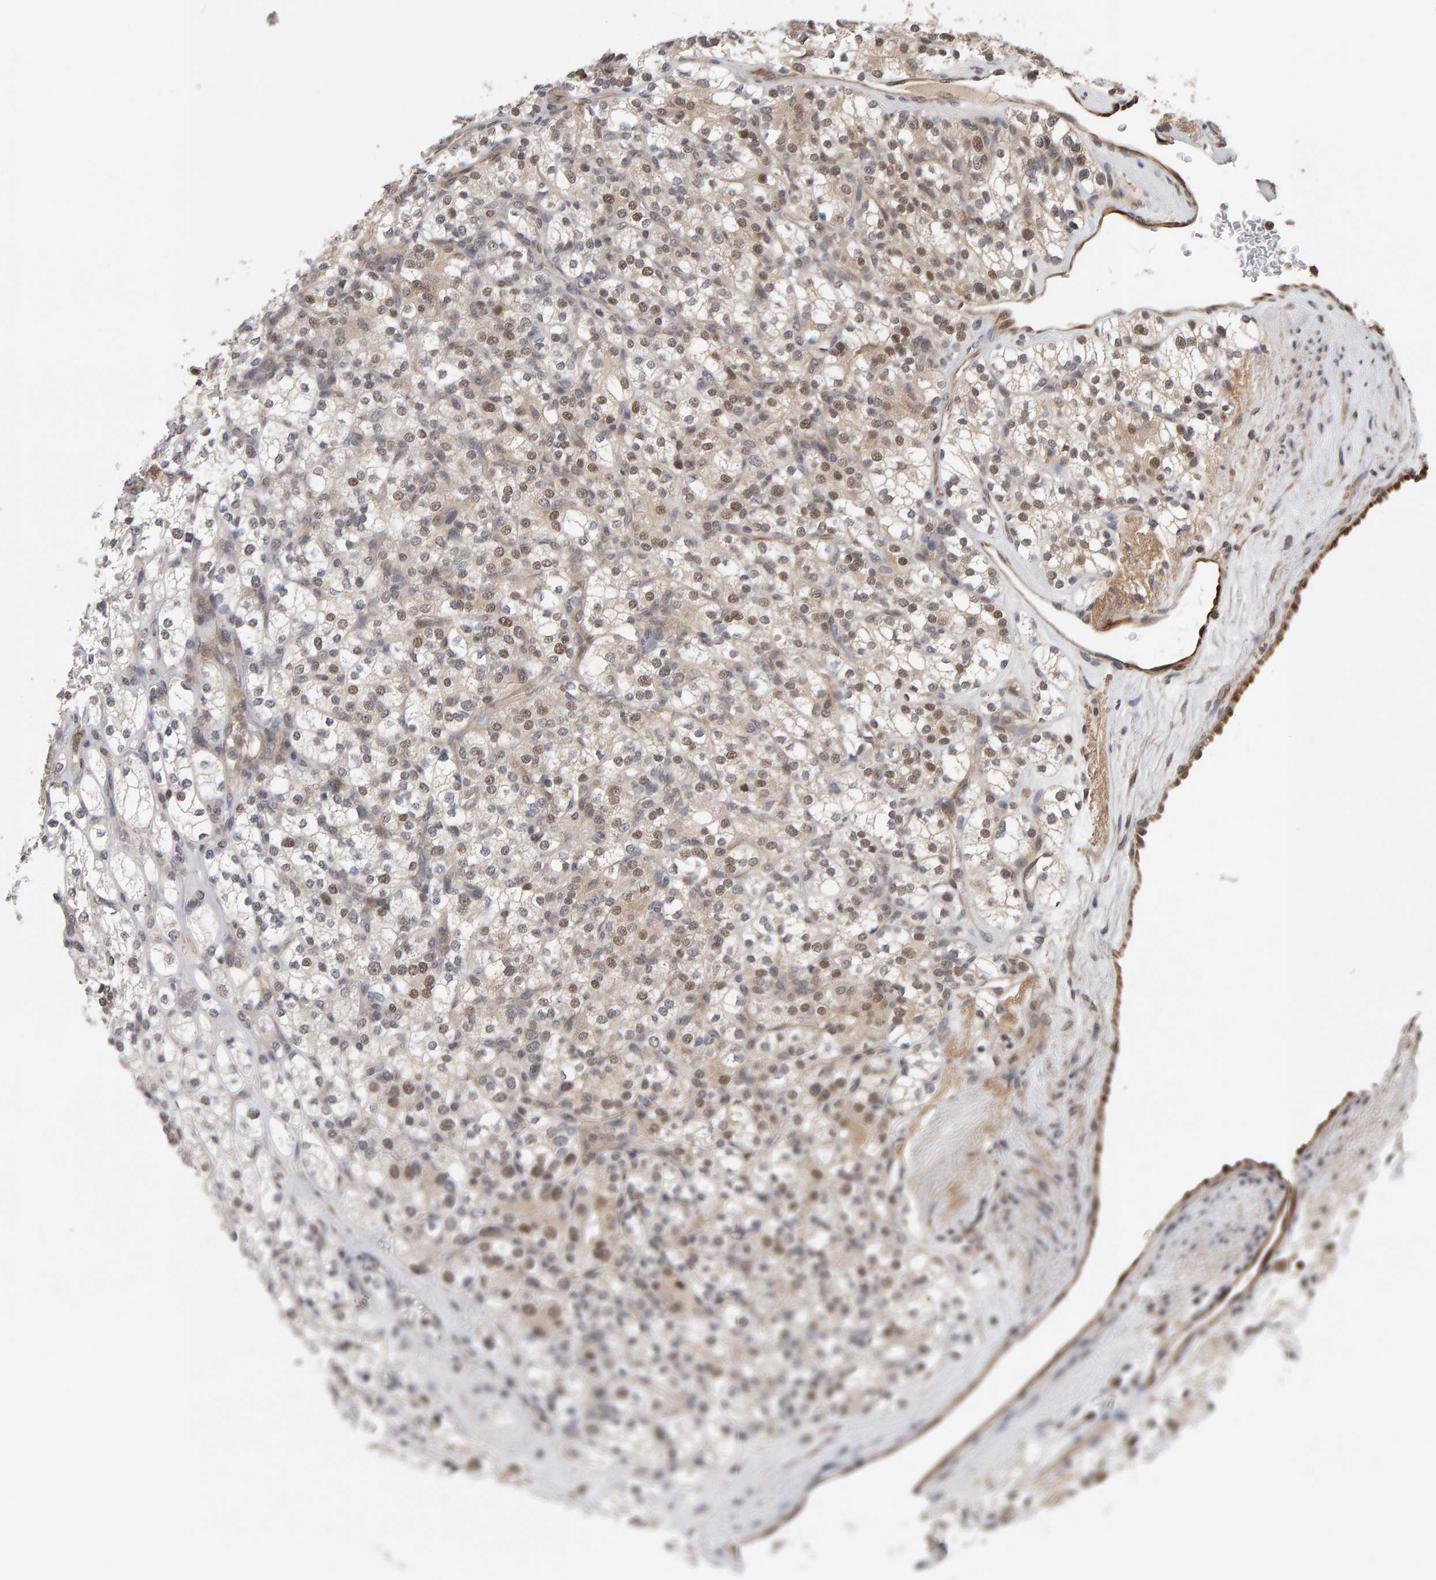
{"staining": {"intensity": "weak", "quantity": "25%-75%", "location": "nuclear"}, "tissue": "renal cancer", "cell_type": "Tumor cells", "image_type": "cancer", "snomed": [{"axis": "morphology", "description": "Adenocarcinoma, NOS"}, {"axis": "topography", "description": "Kidney"}], "caption": "Renal cancer (adenocarcinoma) tissue reveals weak nuclear staining in about 25%-75% of tumor cells", "gene": "TEFM", "patient": {"sex": "male", "age": 77}}